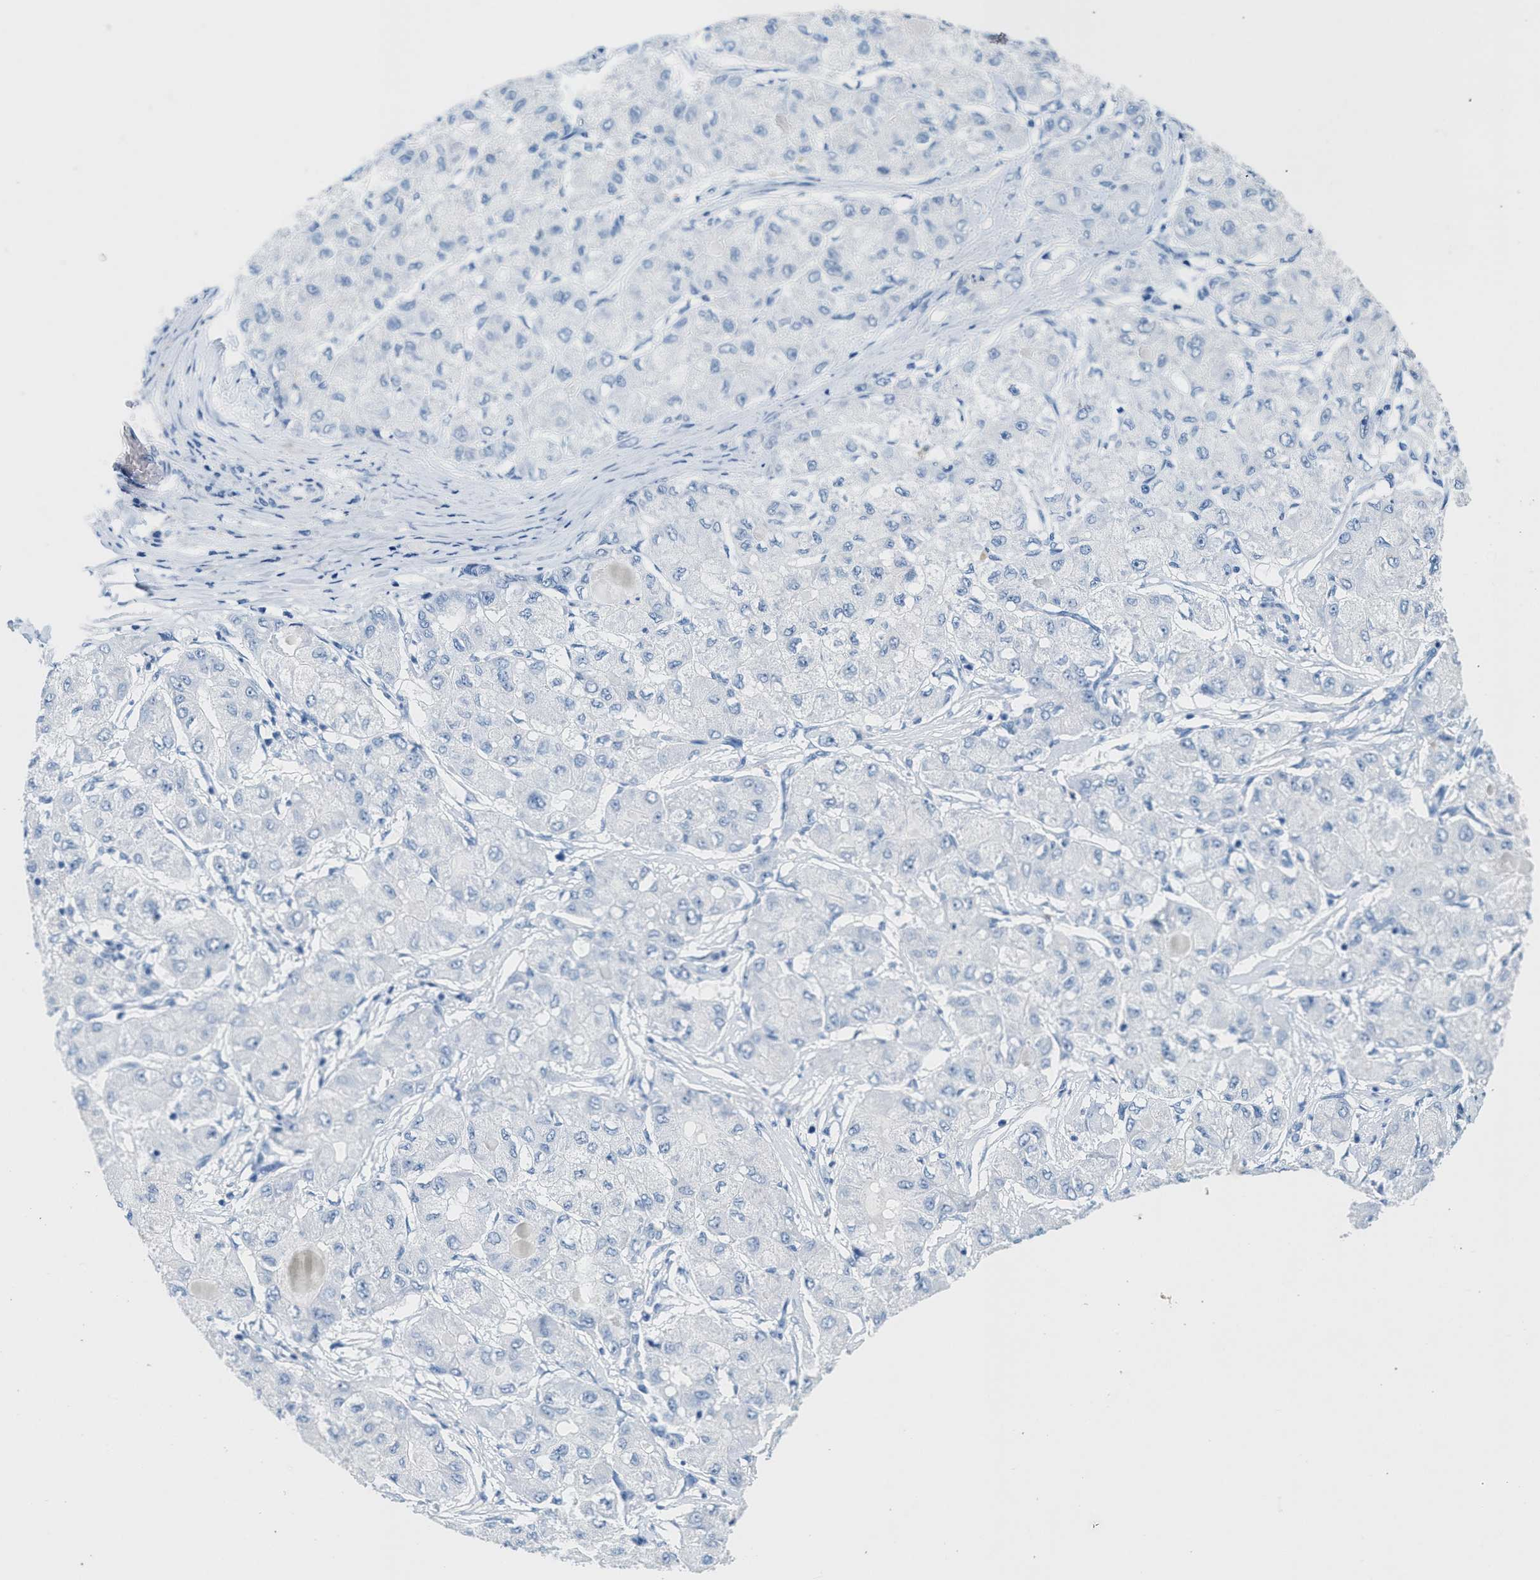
{"staining": {"intensity": "negative", "quantity": "none", "location": "none"}, "tissue": "liver cancer", "cell_type": "Tumor cells", "image_type": "cancer", "snomed": [{"axis": "morphology", "description": "Carcinoma, Hepatocellular, NOS"}, {"axis": "topography", "description": "Liver"}], "caption": "Immunohistochemistry (IHC) histopathology image of neoplastic tissue: liver cancer (hepatocellular carcinoma) stained with DAB exhibits no significant protein staining in tumor cells.", "gene": "GPM6A", "patient": {"sex": "male", "age": 80}}